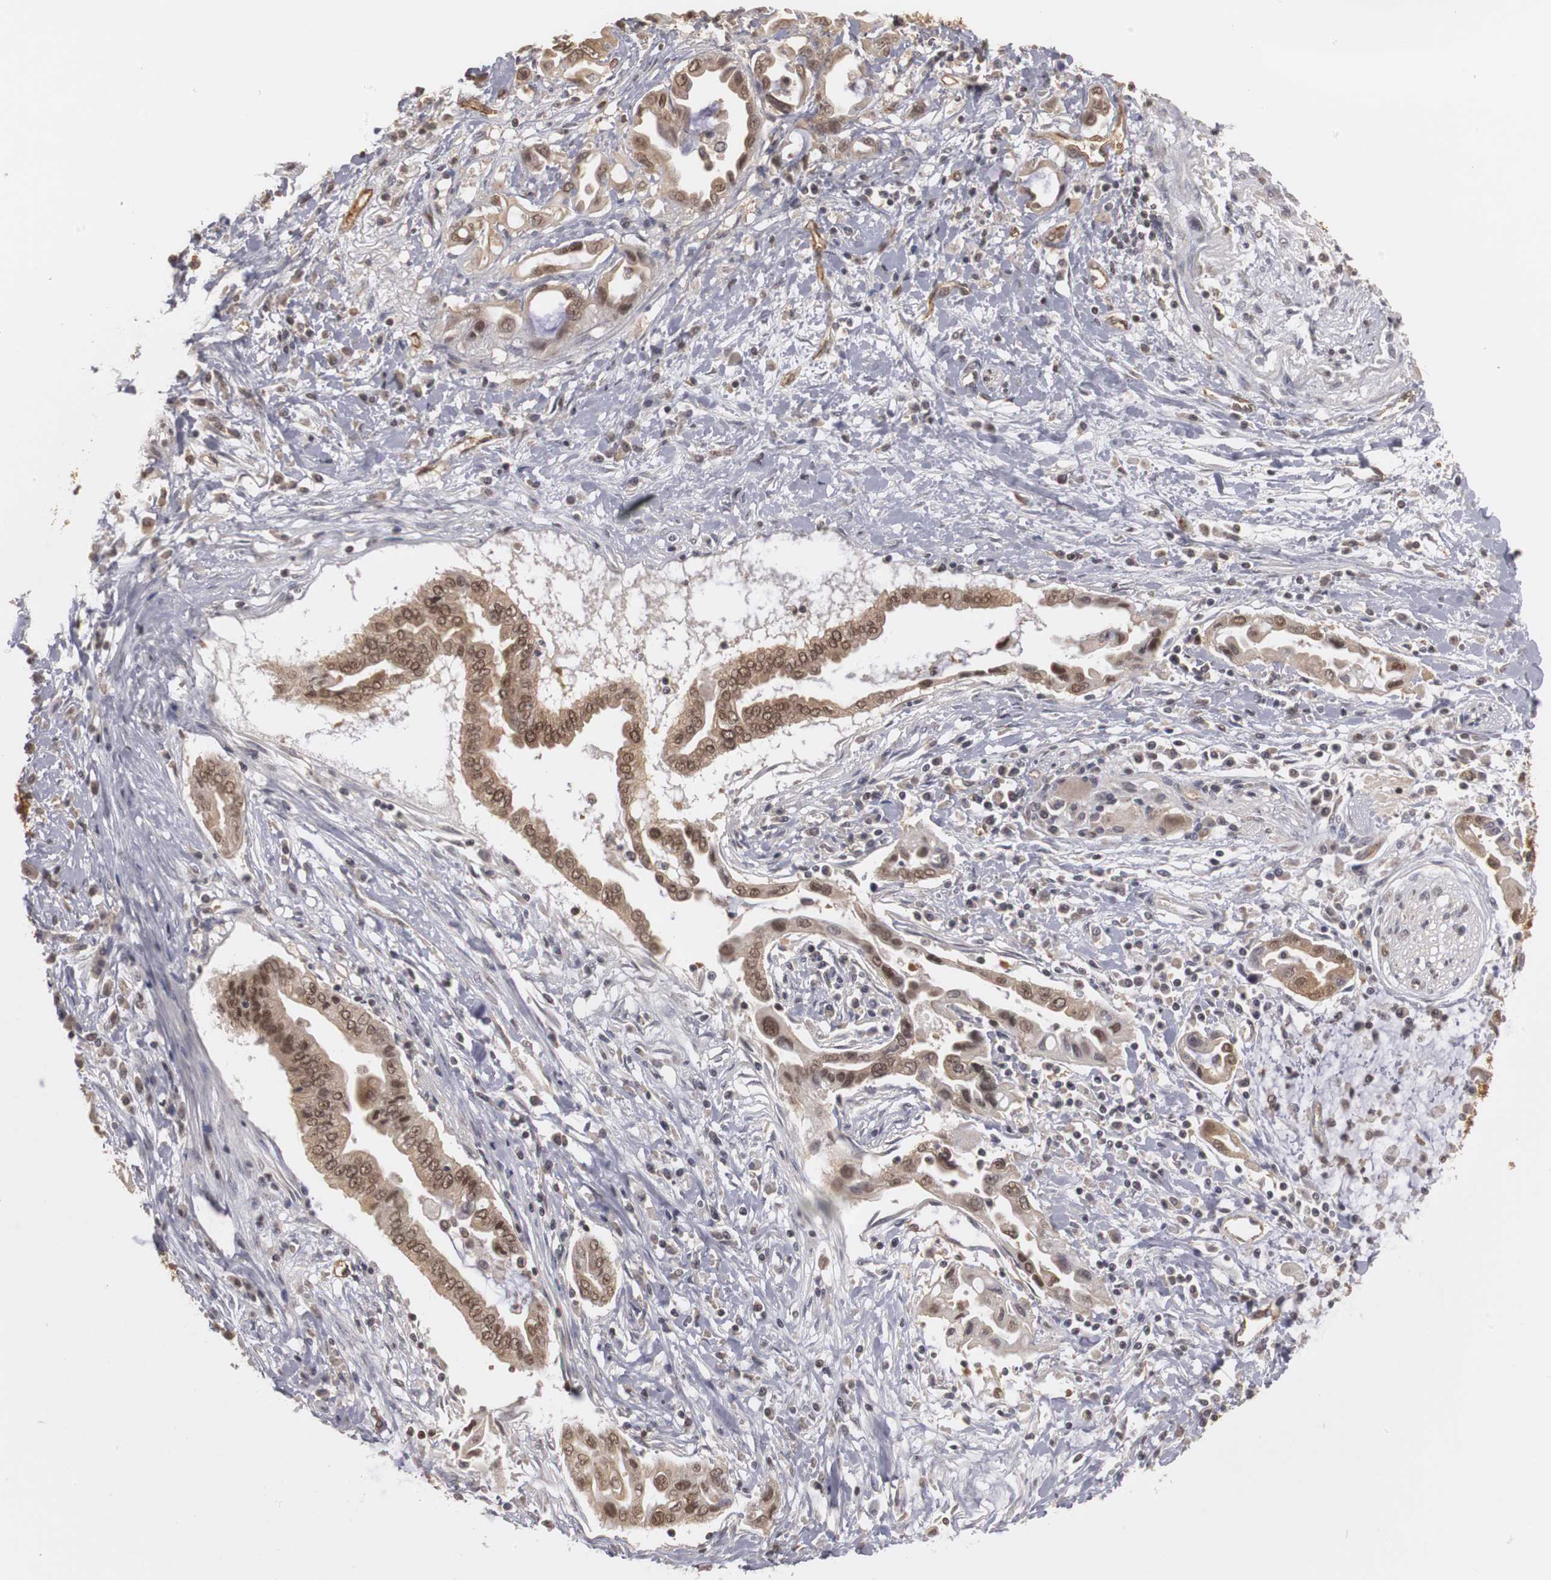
{"staining": {"intensity": "moderate", "quantity": ">75%", "location": "cytoplasmic/membranous,nuclear"}, "tissue": "pancreatic cancer", "cell_type": "Tumor cells", "image_type": "cancer", "snomed": [{"axis": "morphology", "description": "Adenocarcinoma, NOS"}, {"axis": "topography", "description": "Pancreas"}], "caption": "DAB (3,3'-diaminobenzidine) immunohistochemical staining of adenocarcinoma (pancreatic) shows moderate cytoplasmic/membranous and nuclear protein expression in approximately >75% of tumor cells.", "gene": "PLEKHA1", "patient": {"sex": "female", "age": 57}}